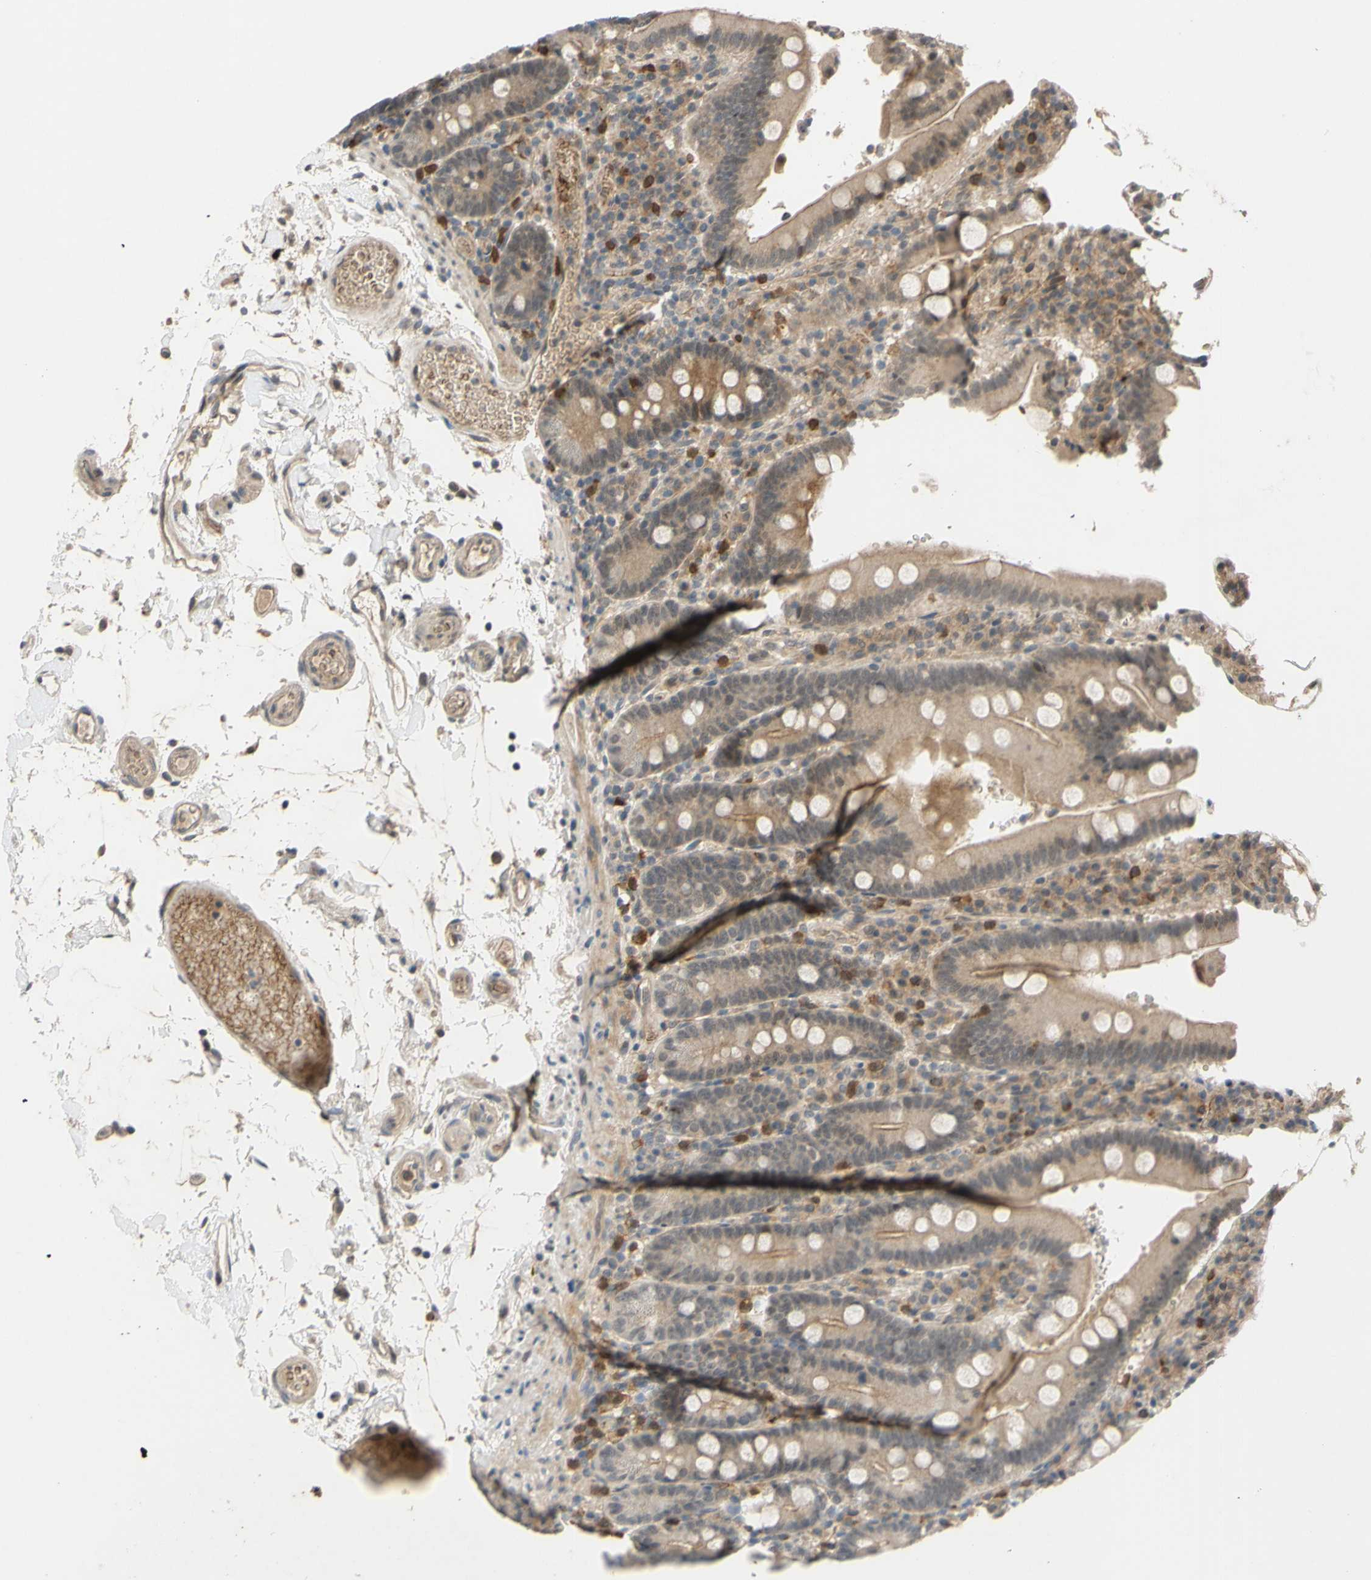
{"staining": {"intensity": "weak", "quantity": ">75%", "location": "cytoplasmic/membranous"}, "tissue": "duodenum", "cell_type": "Glandular cells", "image_type": "normal", "snomed": [{"axis": "morphology", "description": "Normal tissue, NOS"}, {"axis": "topography", "description": "Small intestine, NOS"}], "caption": "Weak cytoplasmic/membranous positivity for a protein is identified in about >75% of glandular cells of unremarkable duodenum using IHC.", "gene": "ALK", "patient": {"sex": "female", "age": 71}}